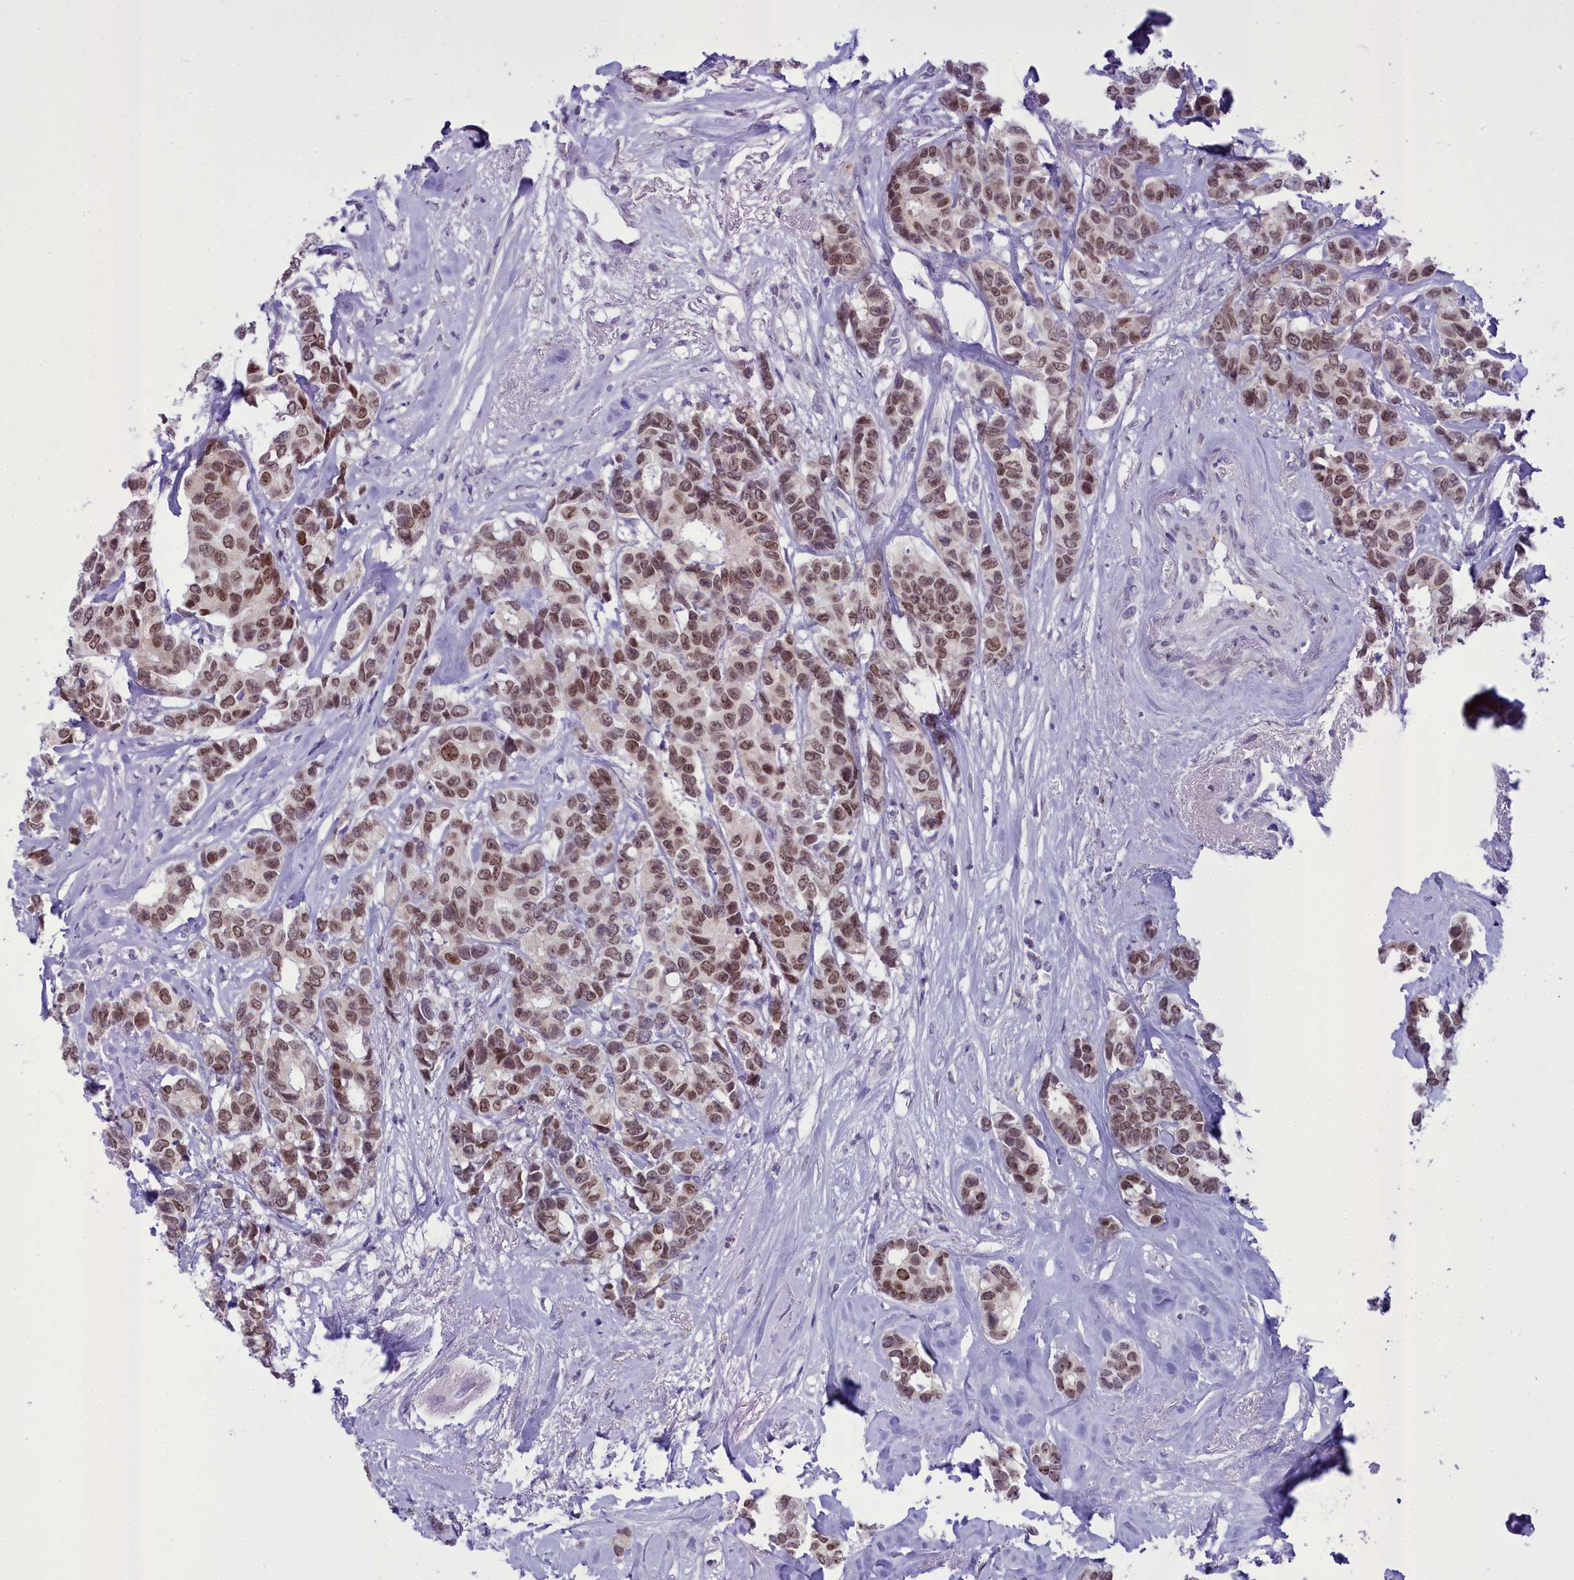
{"staining": {"intensity": "moderate", "quantity": ">75%", "location": "nuclear"}, "tissue": "breast cancer", "cell_type": "Tumor cells", "image_type": "cancer", "snomed": [{"axis": "morphology", "description": "Duct carcinoma"}, {"axis": "topography", "description": "Breast"}], "caption": "Tumor cells display medium levels of moderate nuclear expression in approximately >75% of cells in human breast cancer (infiltrating ductal carcinoma).", "gene": "B9D2", "patient": {"sex": "female", "age": 87}}